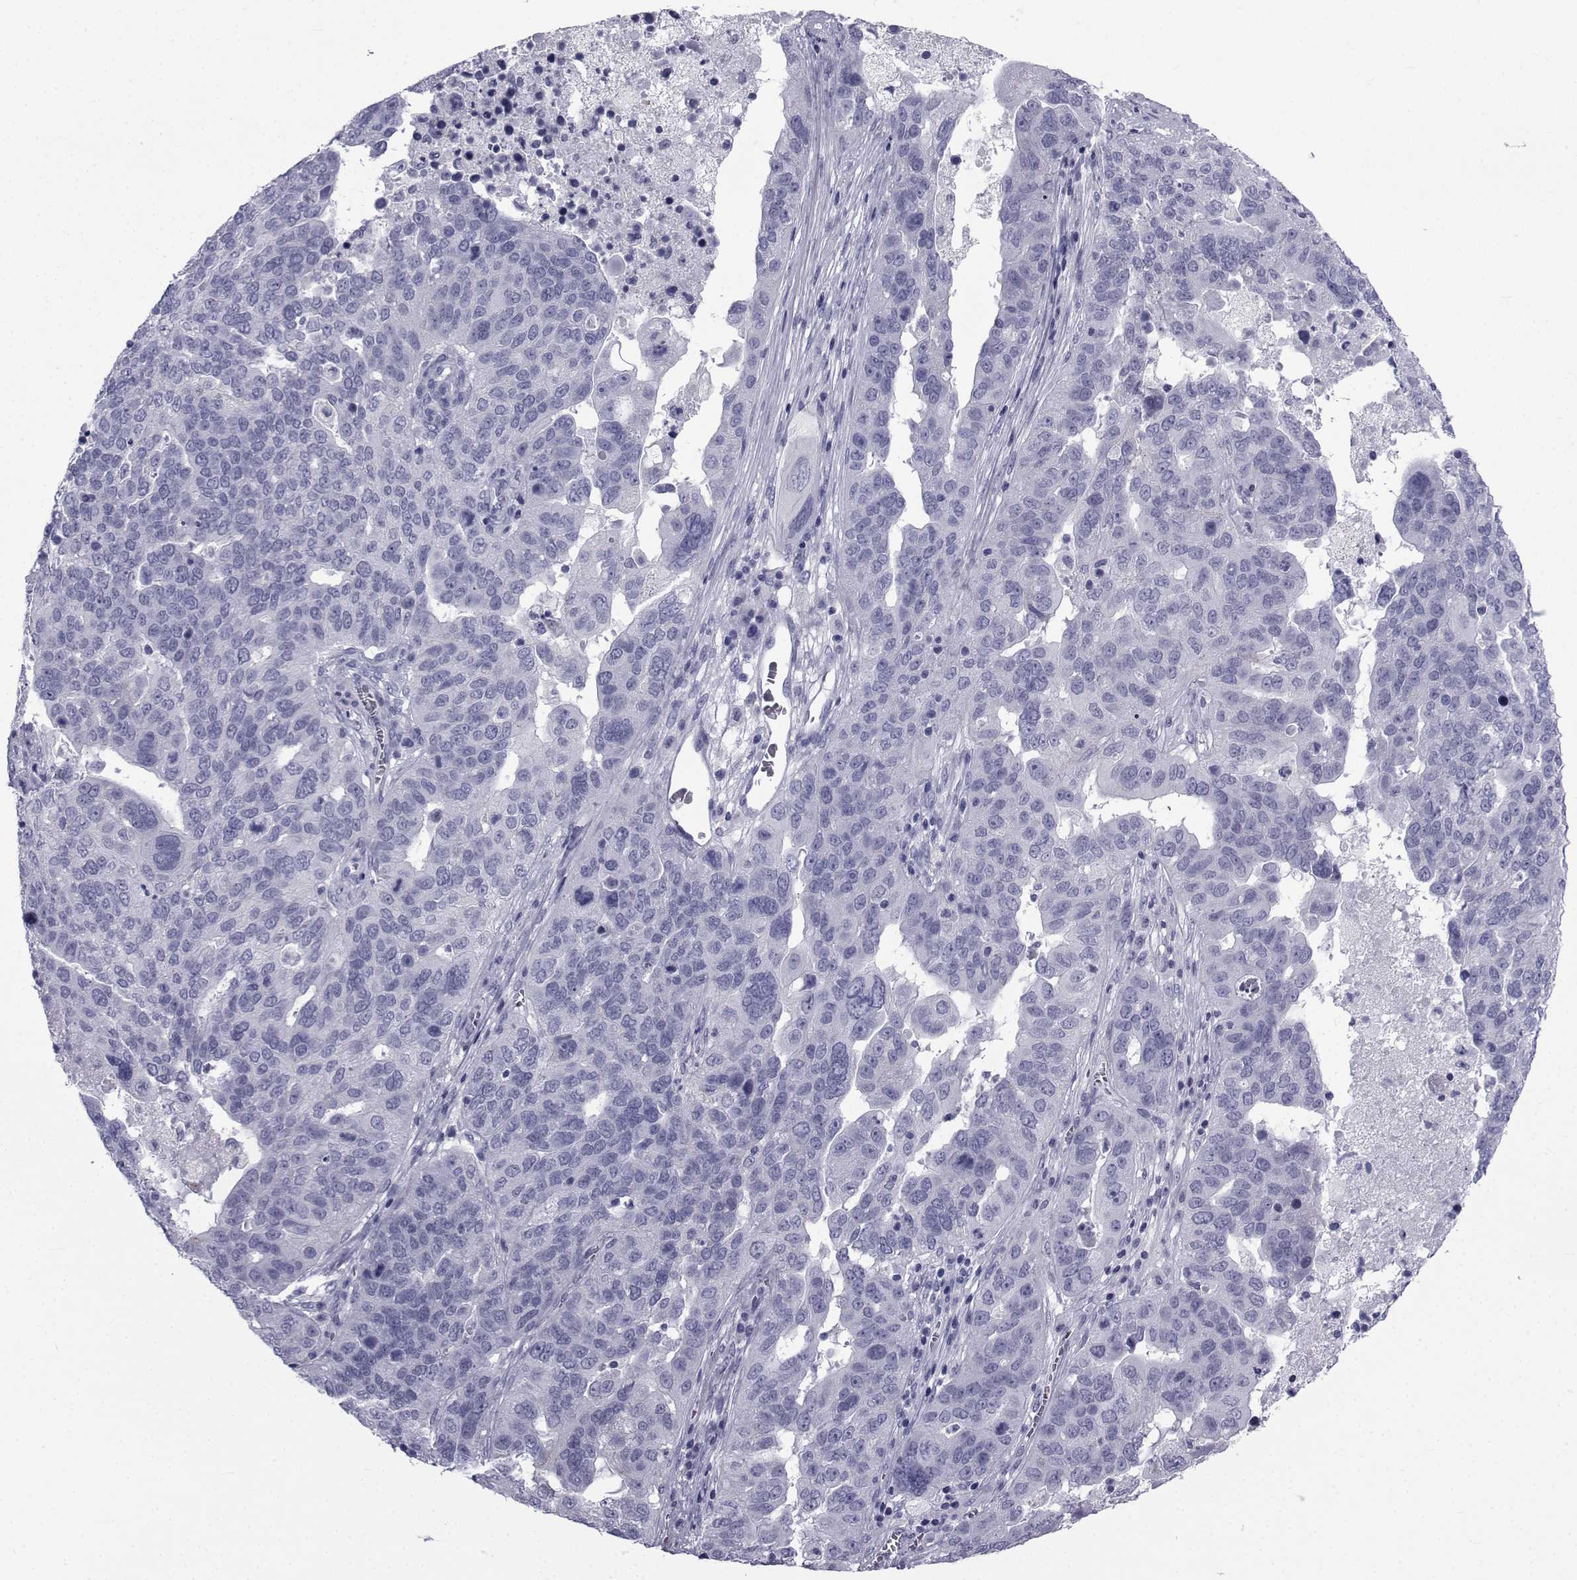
{"staining": {"intensity": "negative", "quantity": "none", "location": "none"}, "tissue": "ovarian cancer", "cell_type": "Tumor cells", "image_type": "cancer", "snomed": [{"axis": "morphology", "description": "Carcinoma, endometroid"}, {"axis": "topography", "description": "Soft tissue"}, {"axis": "topography", "description": "Ovary"}], "caption": "The image shows no staining of tumor cells in ovarian cancer (endometroid carcinoma). (Stains: DAB (3,3'-diaminobenzidine) immunohistochemistry (IHC) with hematoxylin counter stain, Microscopy: brightfield microscopy at high magnification).", "gene": "PDE6H", "patient": {"sex": "female", "age": 52}}